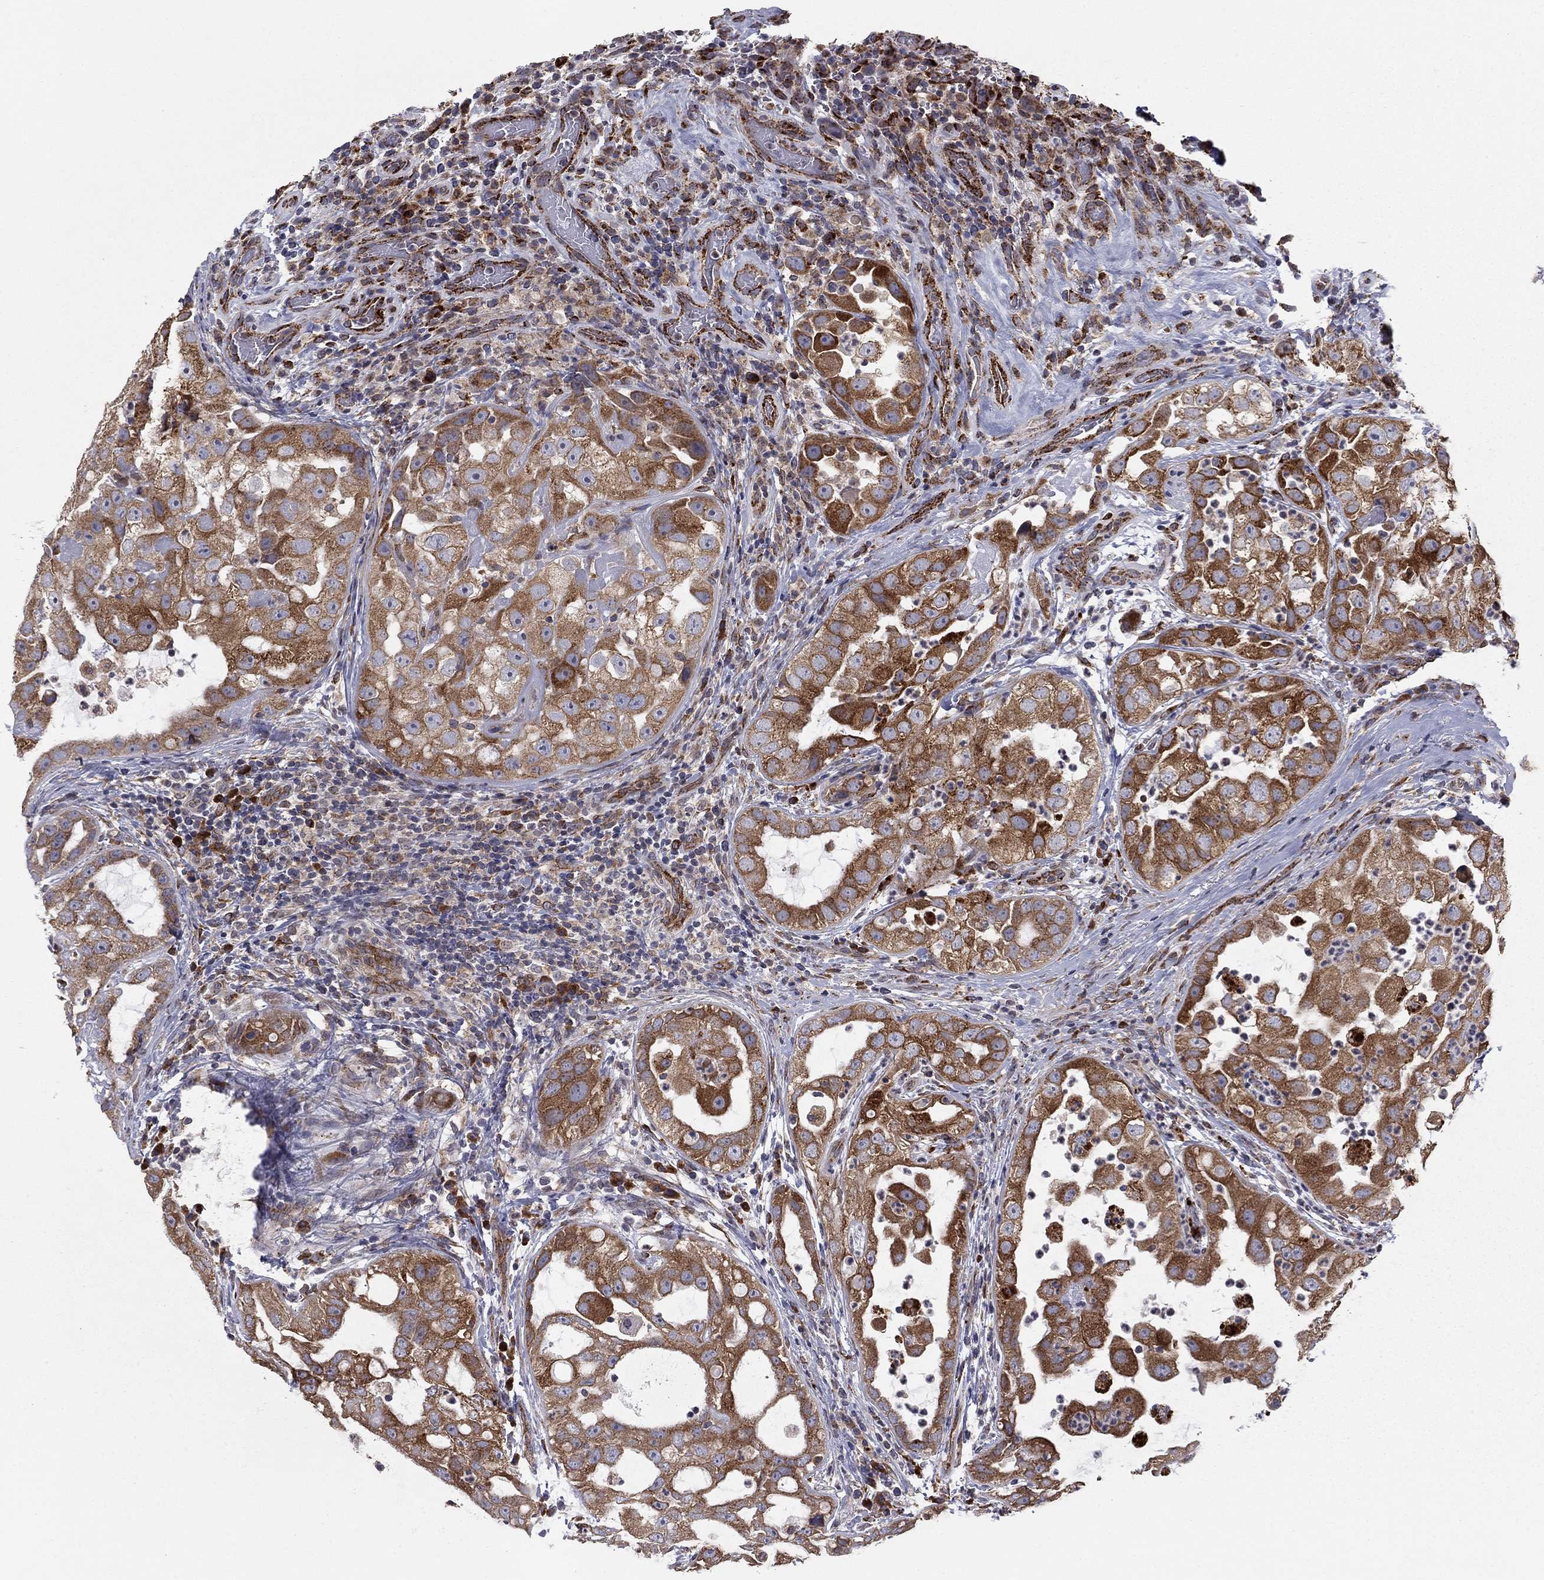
{"staining": {"intensity": "strong", "quantity": ">75%", "location": "cytoplasmic/membranous"}, "tissue": "urothelial cancer", "cell_type": "Tumor cells", "image_type": "cancer", "snomed": [{"axis": "morphology", "description": "Urothelial carcinoma, High grade"}, {"axis": "topography", "description": "Urinary bladder"}], "caption": "Immunohistochemistry image of neoplastic tissue: urothelial cancer stained using immunohistochemistry shows high levels of strong protein expression localized specifically in the cytoplasmic/membranous of tumor cells, appearing as a cytoplasmic/membranous brown color.", "gene": "YIF1A", "patient": {"sex": "female", "age": 41}}